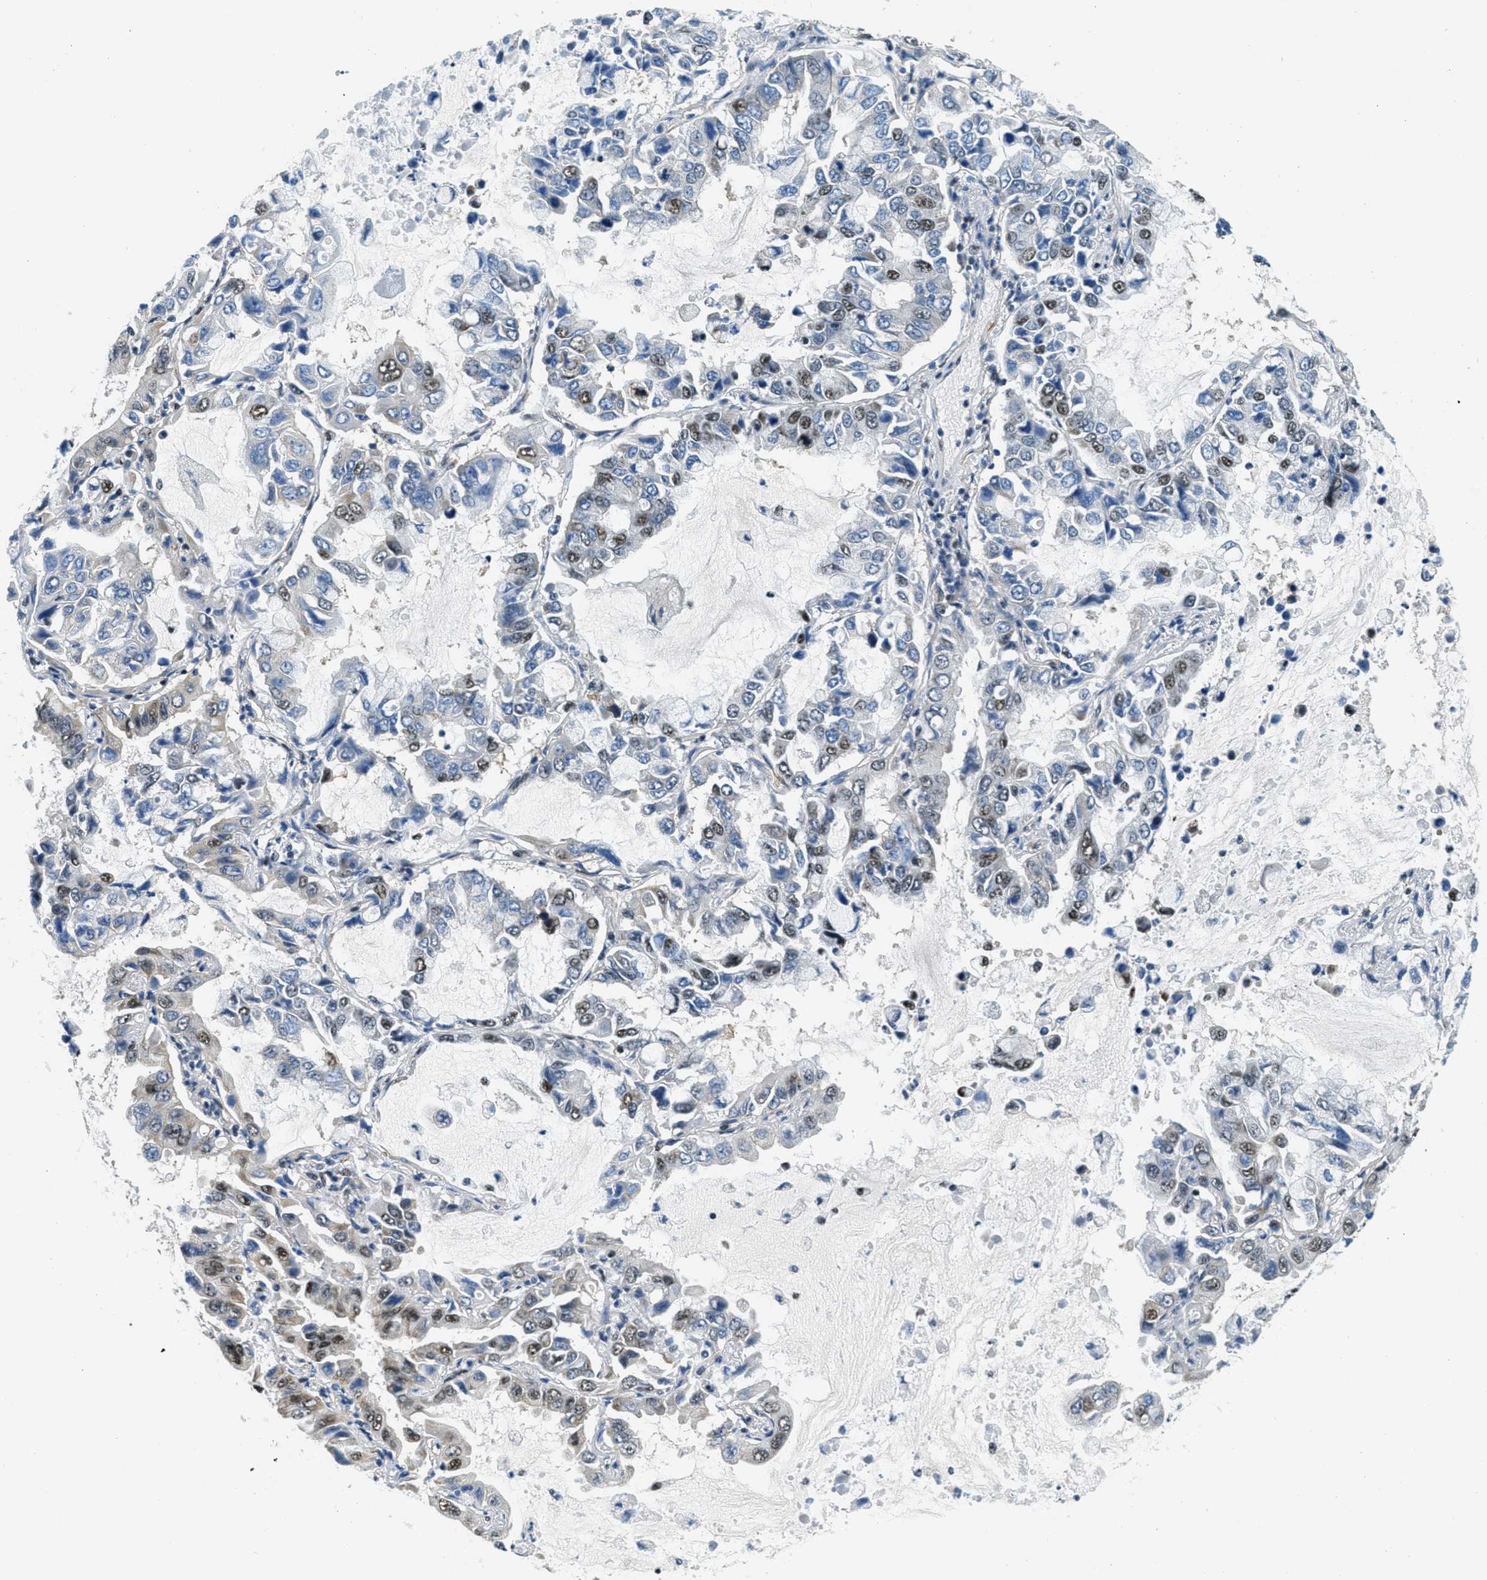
{"staining": {"intensity": "moderate", "quantity": "25%-75%", "location": "nuclear"}, "tissue": "lung cancer", "cell_type": "Tumor cells", "image_type": "cancer", "snomed": [{"axis": "morphology", "description": "Adenocarcinoma, NOS"}, {"axis": "topography", "description": "Lung"}], "caption": "The immunohistochemical stain labels moderate nuclear staining in tumor cells of adenocarcinoma (lung) tissue.", "gene": "CFAP36", "patient": {"sex": "male", "age": 64}}